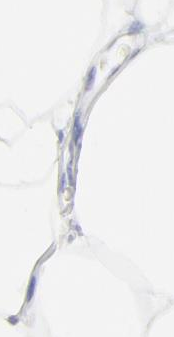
{"staining": {"intensity": "negative", "quantity": "none", "location": "none"}, "tissue": "adipose tissue", "cell_type": "Adipocytes", "image_type": "normal", "snomed": [{"axis": "morphology", "description": "Normal tissue, NOS"}, {"axis": "morphology", "description": "Duct carcinoma"}, {"axis": "topography", "description": "Breast"}, {"axis": "topography", "description": "Adipose tissue"}], "caption": "High power microscopy photomicrograph of an immunohistochemistry histopathology image of normal adipose tissue, revealing no significant positivity in adipocytes. (DAB (3,3'-diaminobenzidine) IHC visualized using brightfield microscopy, high magnification).", "gene": "ZAP70", "patient": {"sex": "female", "age": 37}}